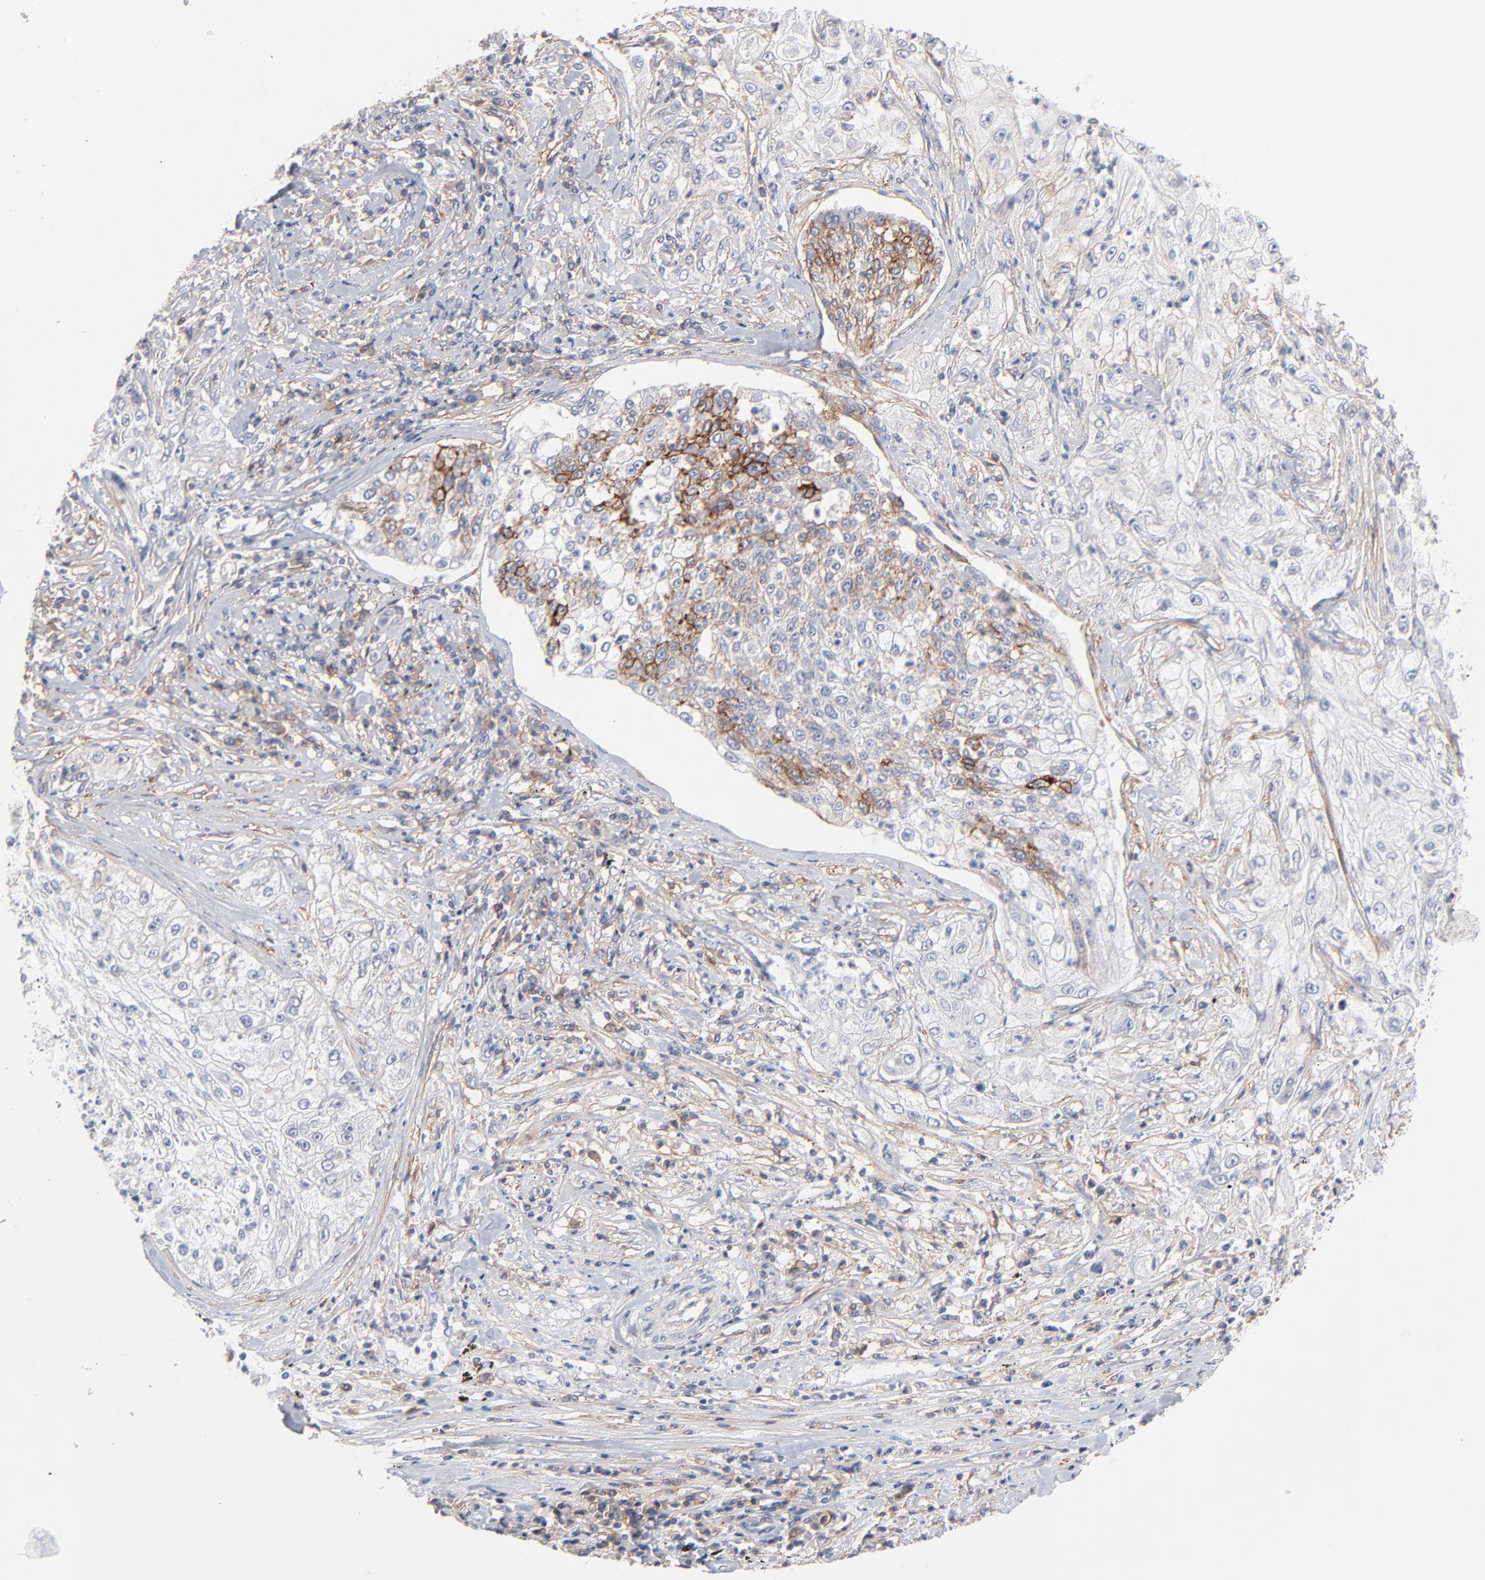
{"staining": {"intensity": "moderate", "quantity": "<25%", "location": "cytoplasmic/membranous"}, "tissue": "lung cancer", "cell_type": "Tumor cells", "image_type": "cancer", "snomed": [{"axis": "morphology", "description": "Inflammation, NOS"}, {"axis": "morphology", "description": "Squamous cell carcinoma, NOS"}, {"axis": "topography", "description": "Lymph node"}, {"axis": "topography", "description": "Soft tissue"}, {"axis": "topography", "description": "Lung"}], "caption": "Protein staining of lung squamous cell carcinoma tissue displays moderate cytoplasmic/membranous staining in about <25% of tumor cells.", "gene": "SLC16A1", "patient": {"sex": "male", "age": 66}}